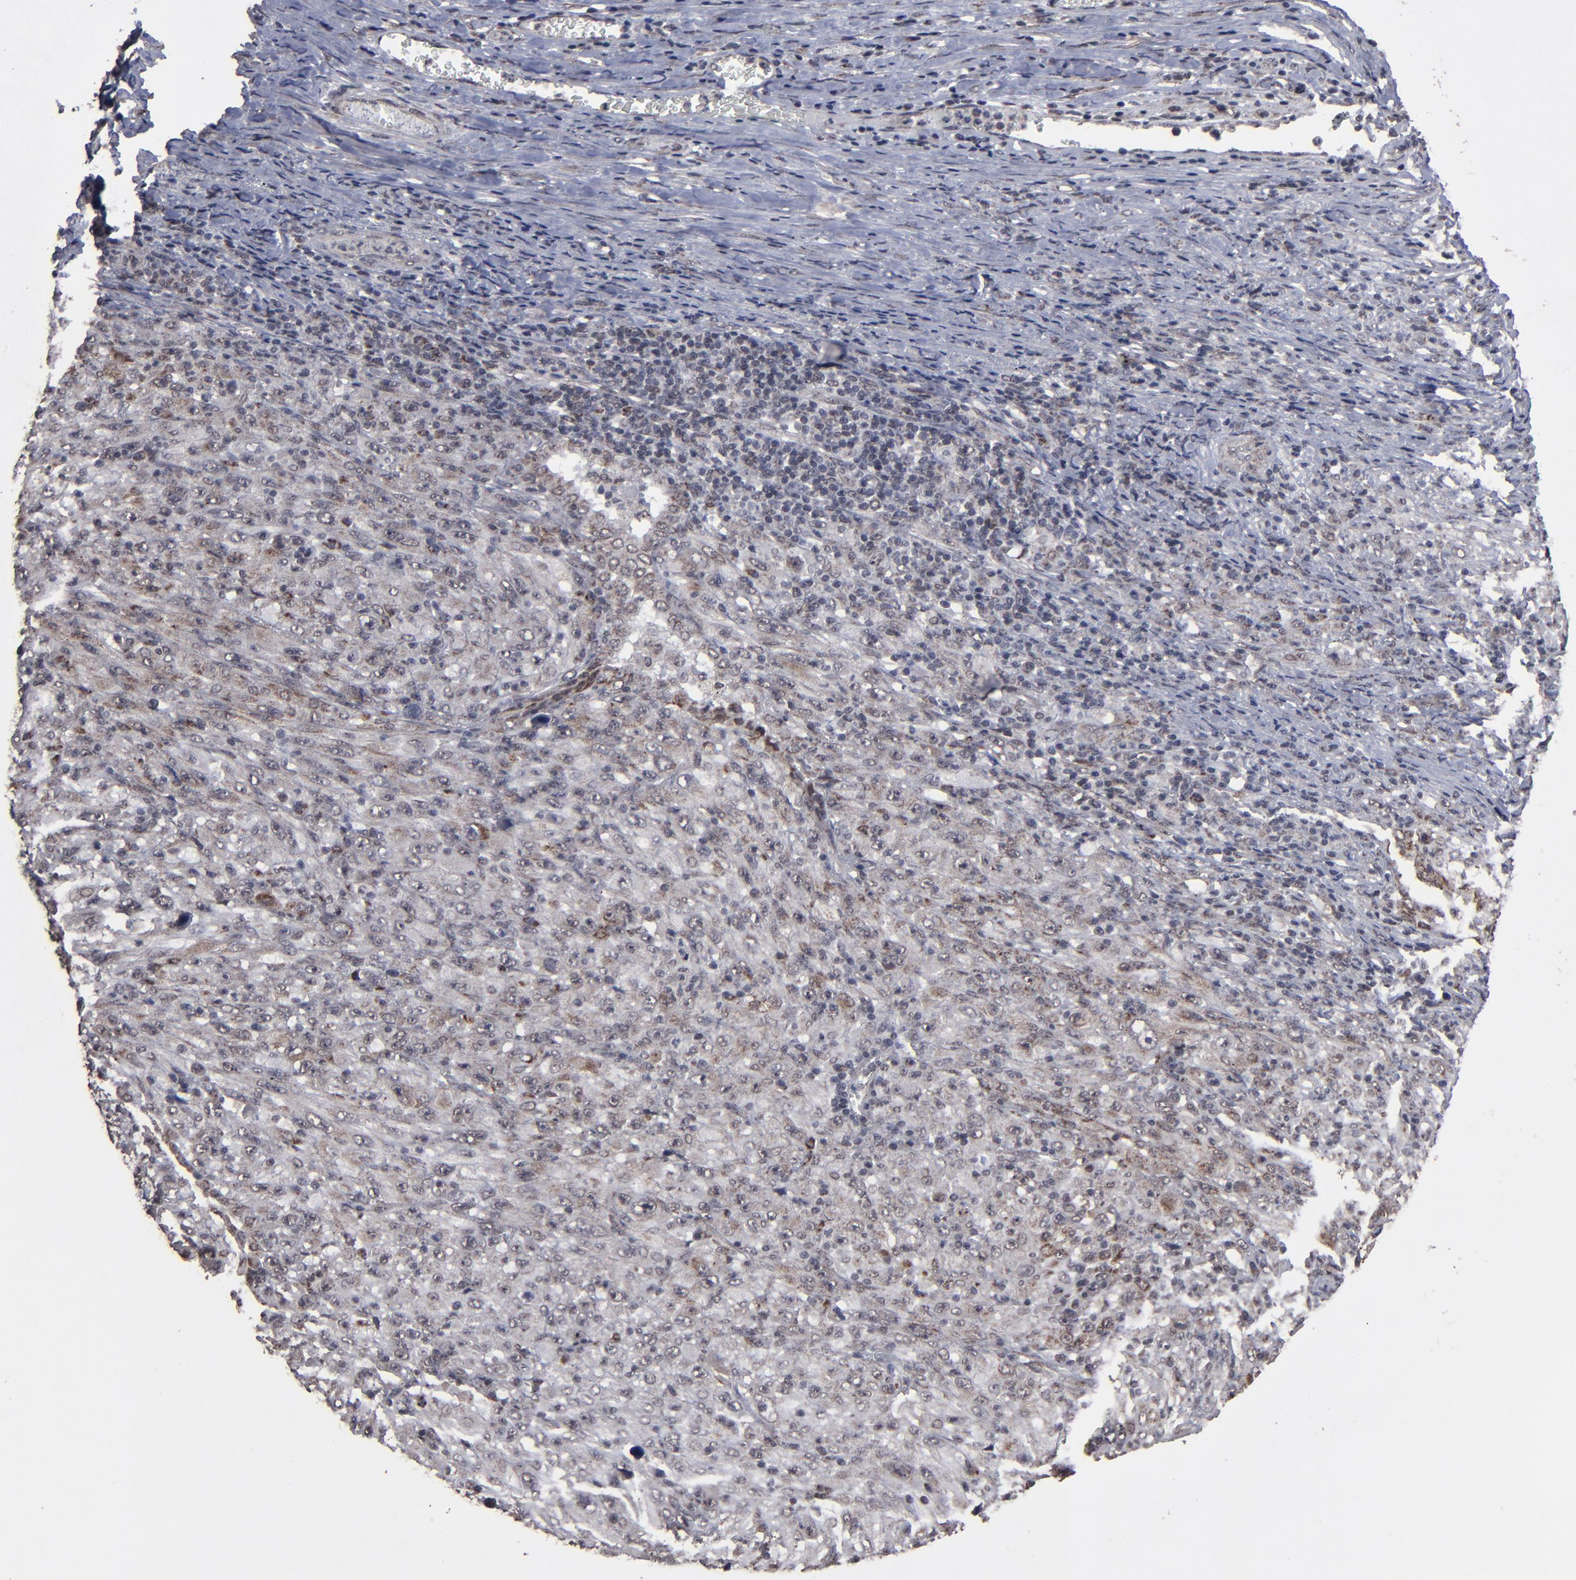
{"staining": {"intensity": "weak", "quantity": "25%-75%", "location": "cytoplasmic/membranous"}, "tissue": "melanoma", "cell_type": "Tumor cells", "image_type": "cancer", "snomed": [{"axis": "morphology", "description": "Malignant melanoma, Metastatic site"}, {"axis": "topography", "description": "Skin"}], "caption": "Protein analysis of melanoma tissue shows weak cytoplasmic/membranous positivity in approximately 25%-75% of tumor cells.", "gene": "BNIP3", "patient": {"sex": "female", "age": 56}}